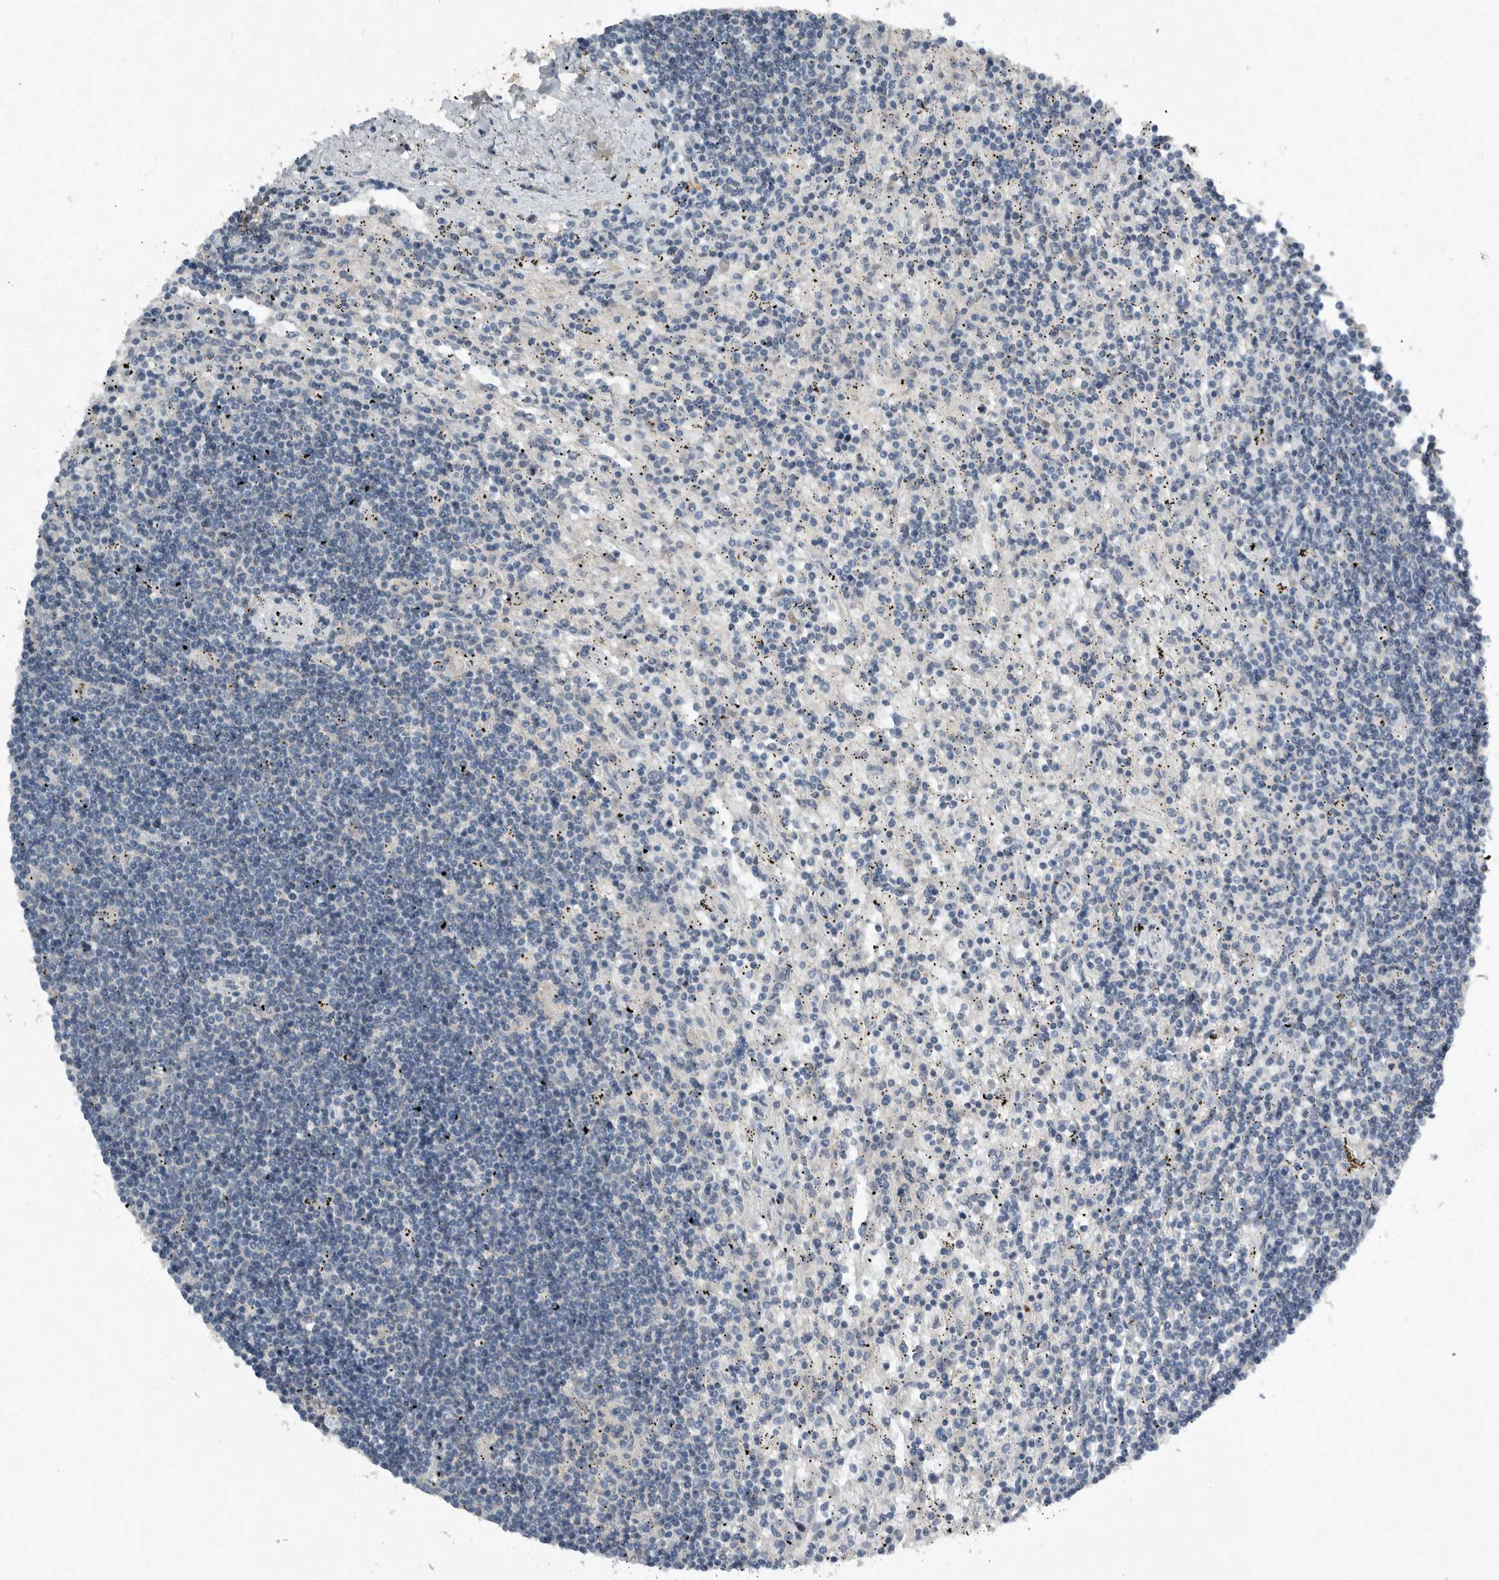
{"staining": {"intensity": "negative", "quantity": "none", "location": "none"}, "tissue": "lymphoma", "cell_type": "Tumor cells", "image_type": "cancer", "snomed": [{"axis": "morphology", "description": "Malignant lymphoma, non-Hodgkin's type, Low grade"}, {"axis": "topography", "description": "Spleen"}], "caption": "Immunohistochemistry (IHC) photomicrograph of lymphoma stained for a protein (brown), which displays no expression in tumor cells.", "gene": "IL20", "patient": {"sex": "male", "age": 76}}